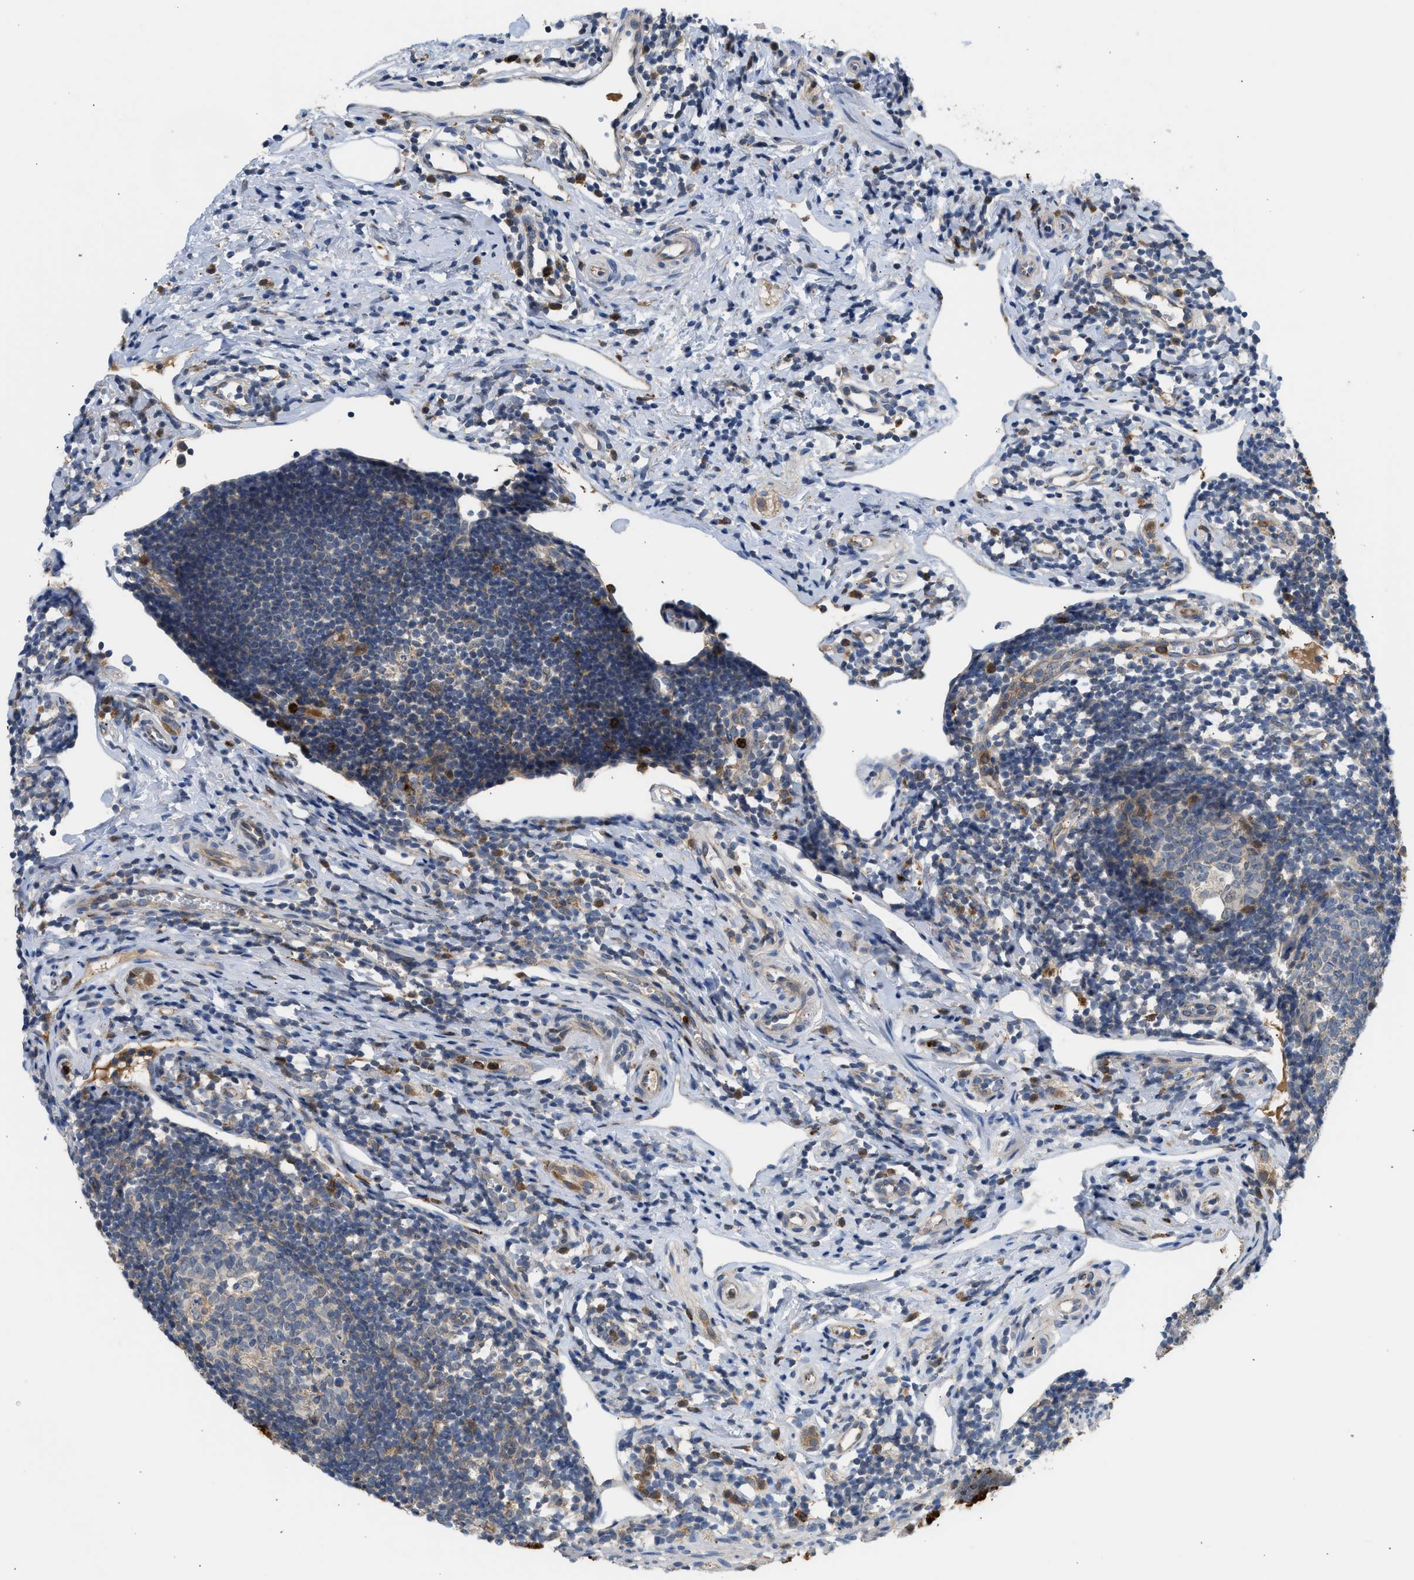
{"staining": {"intensity": "strong", "quantity": "25%-75%", "location": "cytoplasmic/membranous"}, "tissue": "appendix", "cell_type": "Glandular cells", "image_type": "normal", "snomed": [{"axis": "morphology", "description": "Normal tissue, NOS"}, {"axis": "topography", "description": "Appendix"}], "caption": "Protein expression by IHC demonstrates strong cytoplasmic/membranous staining in approximately 25%-75% of glandular cells in unremarkable appendix. The staining was performed using DAB to visualize the protein expression in brown, while the nuclei were stained in blue with hematoxylin (Magnification: 20x).", "gene": "RHBDF2", "patient": {"sex": "female", "age": 20}}